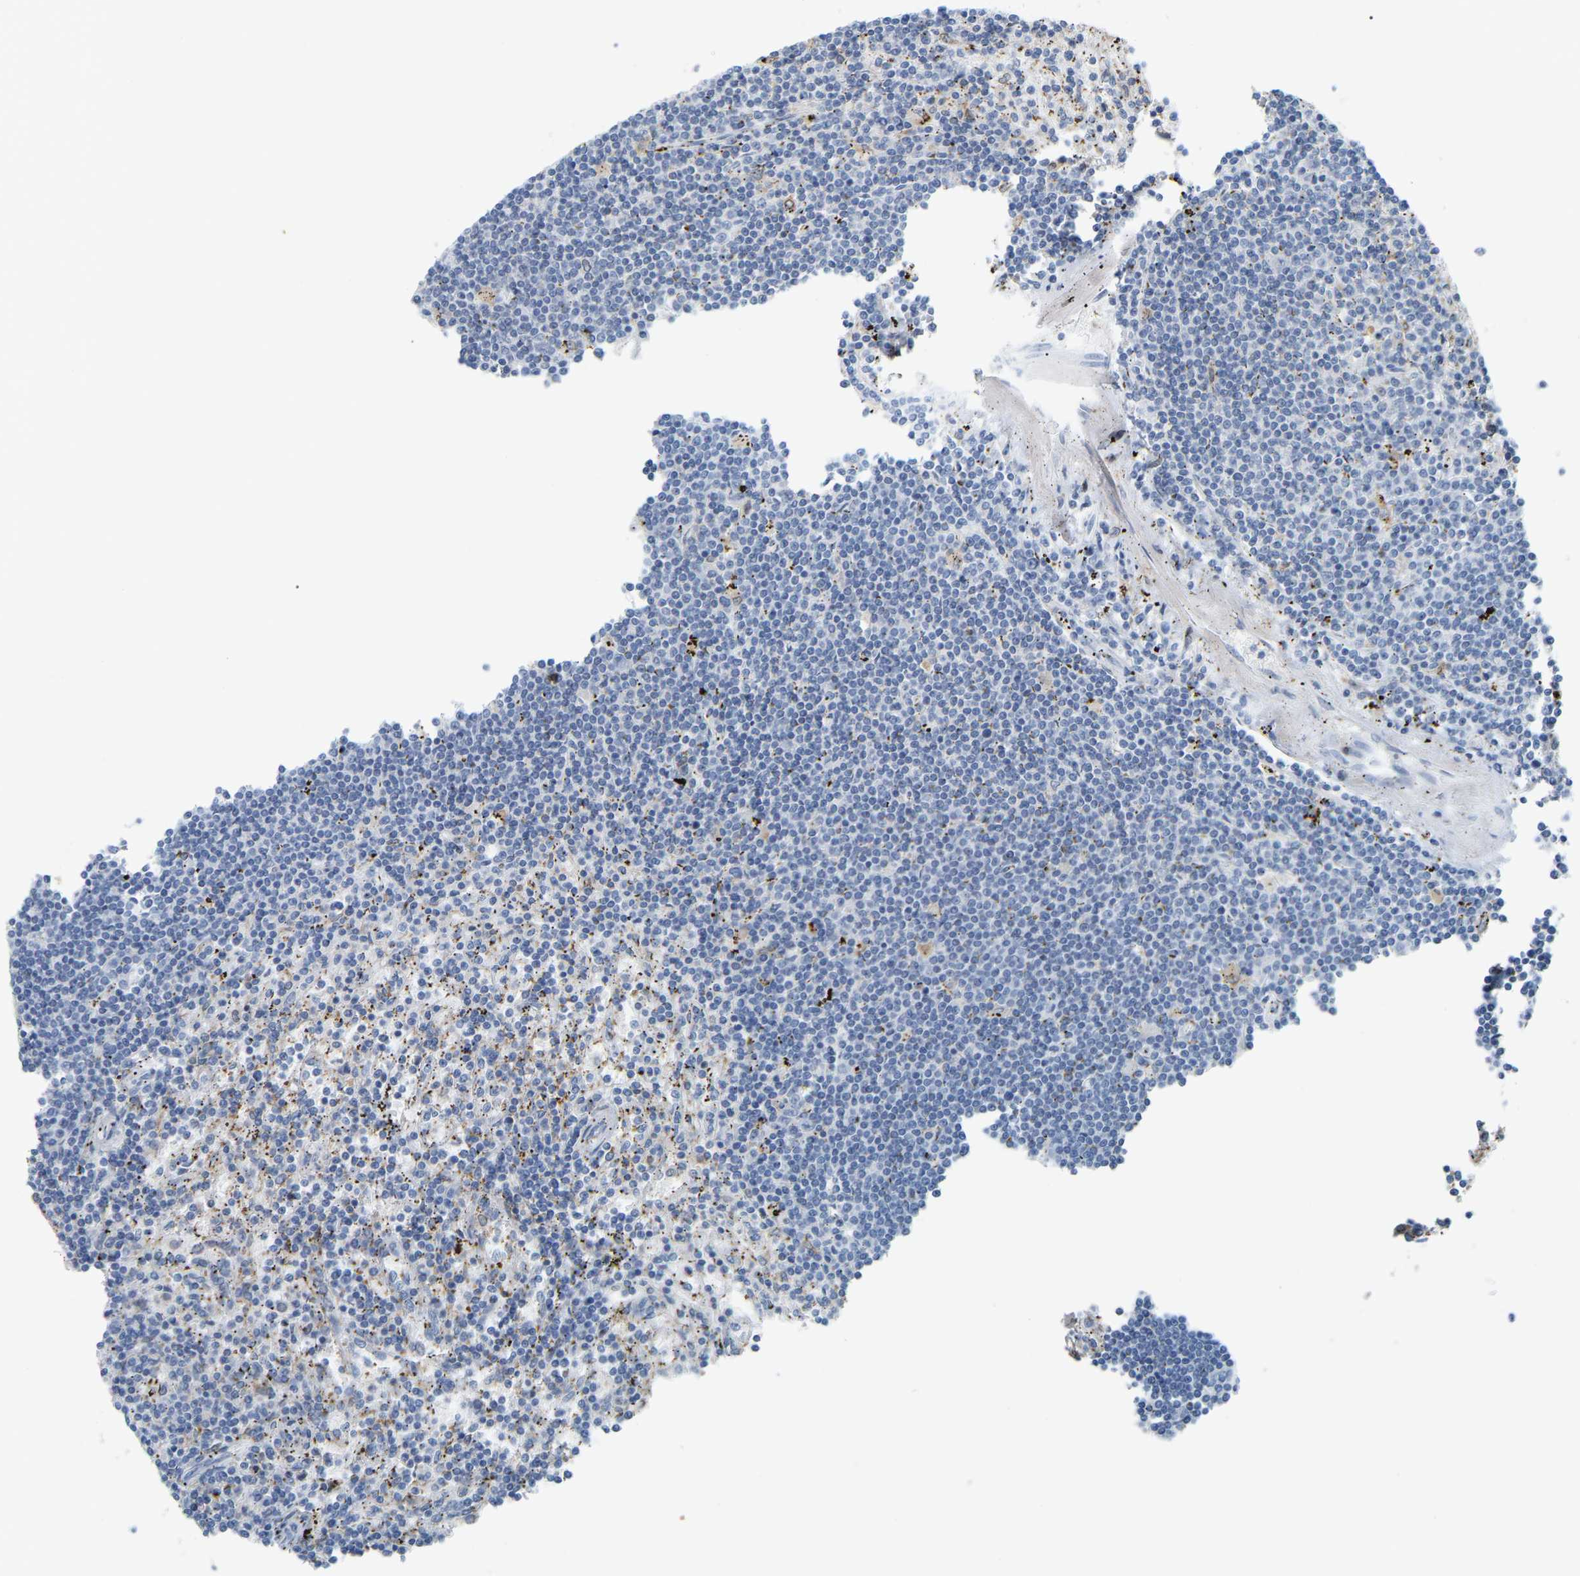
{"staining": {"intensity": "negative", "quantity": "none", "location": "none"}, "tissue": "lymphoma", "cell_type": "Tumor cells", "image_type": "cancer", "snomed": [{"axis": "morphology", "description": "Malignant lymphoma, non-Hodgkin's type, Low grade"}, {"axis": "topography", "description": "Spleen"}], "caption": "Immunohistochemical staining of malignant lymphoma, non-Hodgkin's type (low-grade) shows no significant staining in tumor cells.", "gene": "PTGS1", "patient": {"sex": "male", "age": 76}}